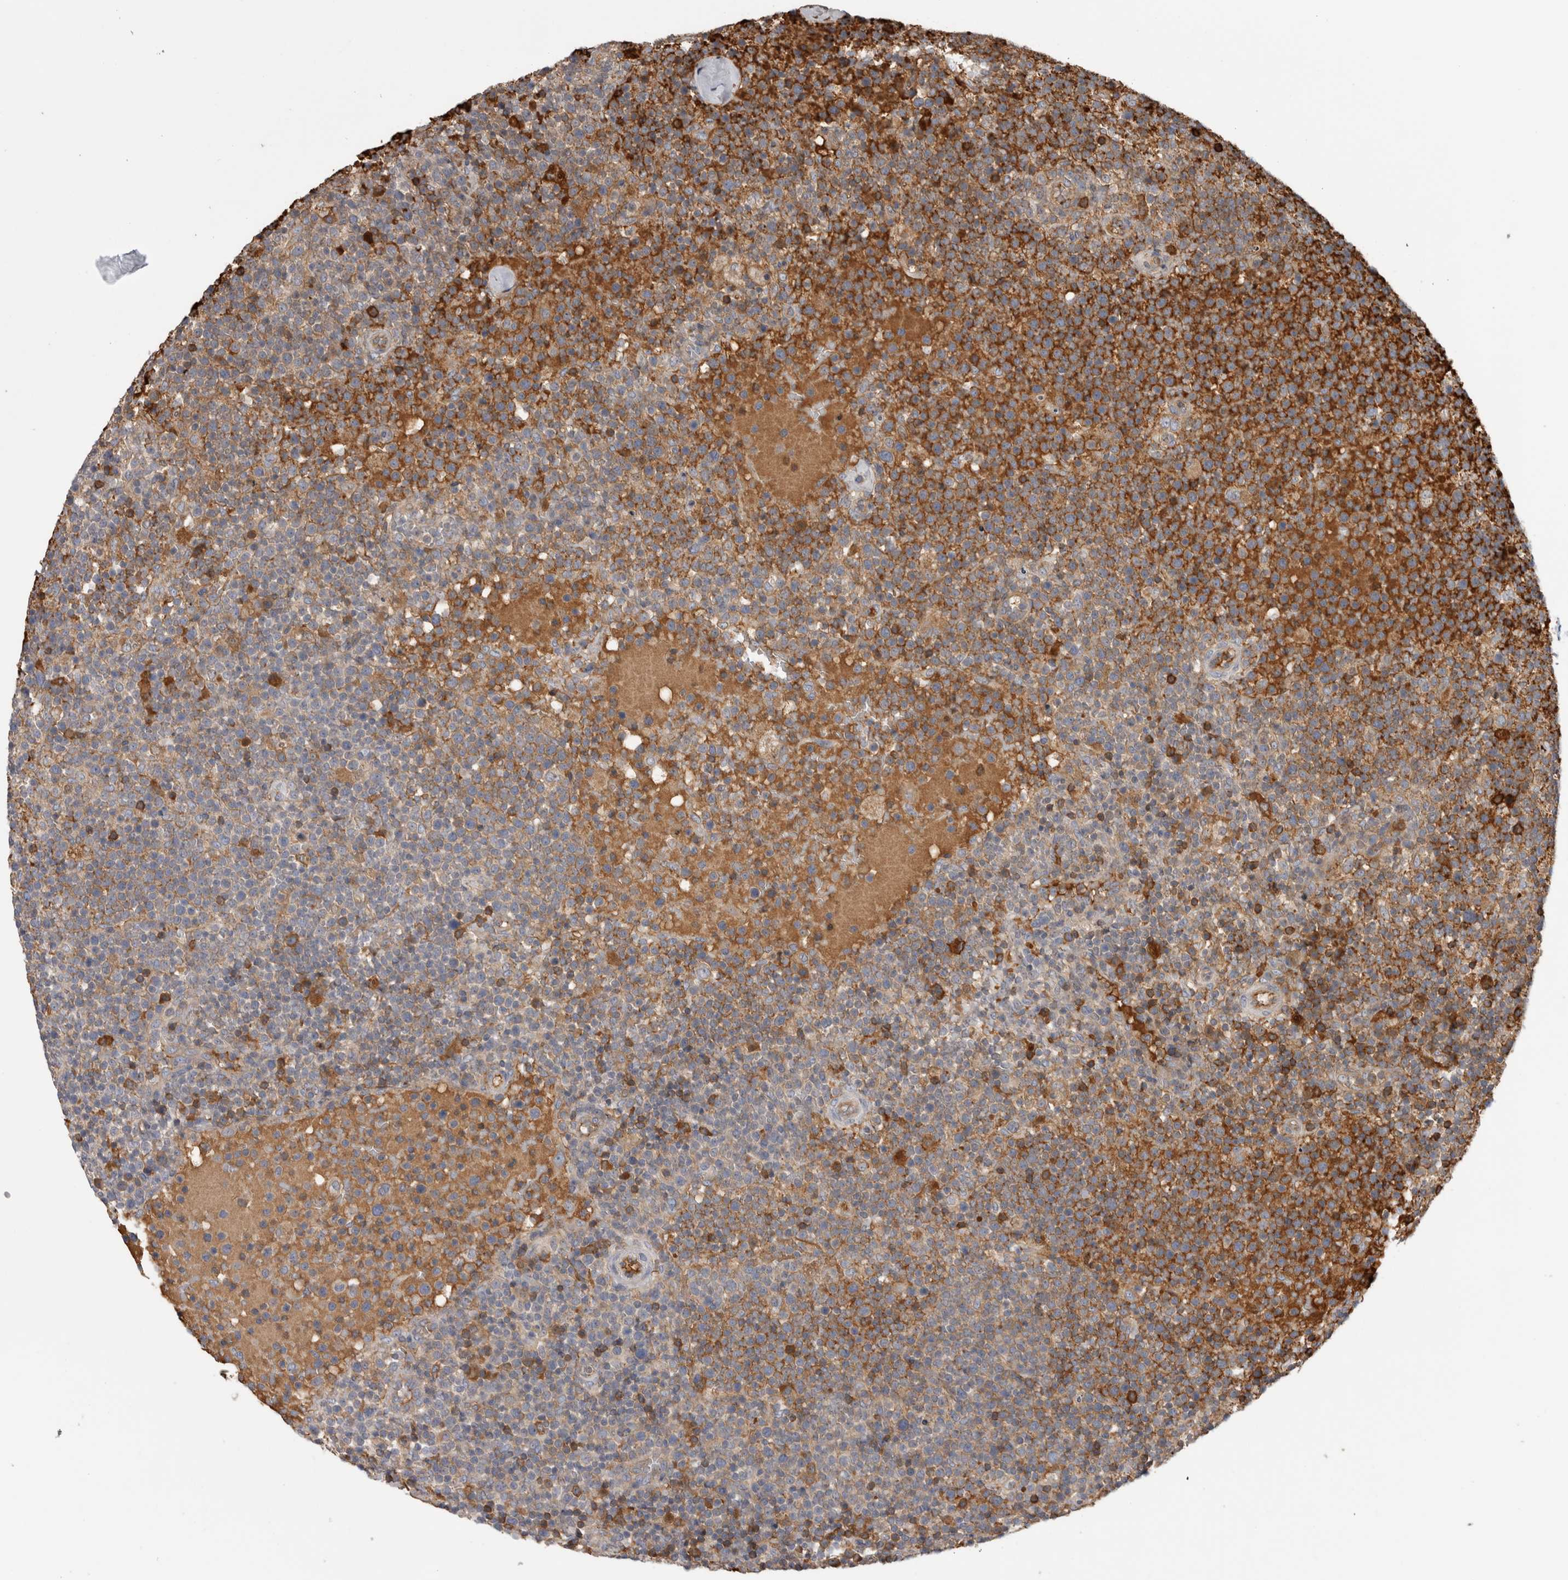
{"staining": {"intensity": "moderate", "quantity": "<25%", "location": "cytoplasmic/membranous"}, "tissue": "lymphoma", "cell_type": "Tumor cells", "image_type": "cancer", "snomed": [{"axis": "morphology", "description": "Malignant lymphoma, non-Hodgkin's type, High grade"}, {"axis": "topography", "description": "Lymph node"}], "caption": "Moderate cytoplasmic/membranous protein positivity is identified in approximately <25% of tumor cells in lymphoma.", "gene": "TBCE", "patient": {"sex": "male", "age": 61}}